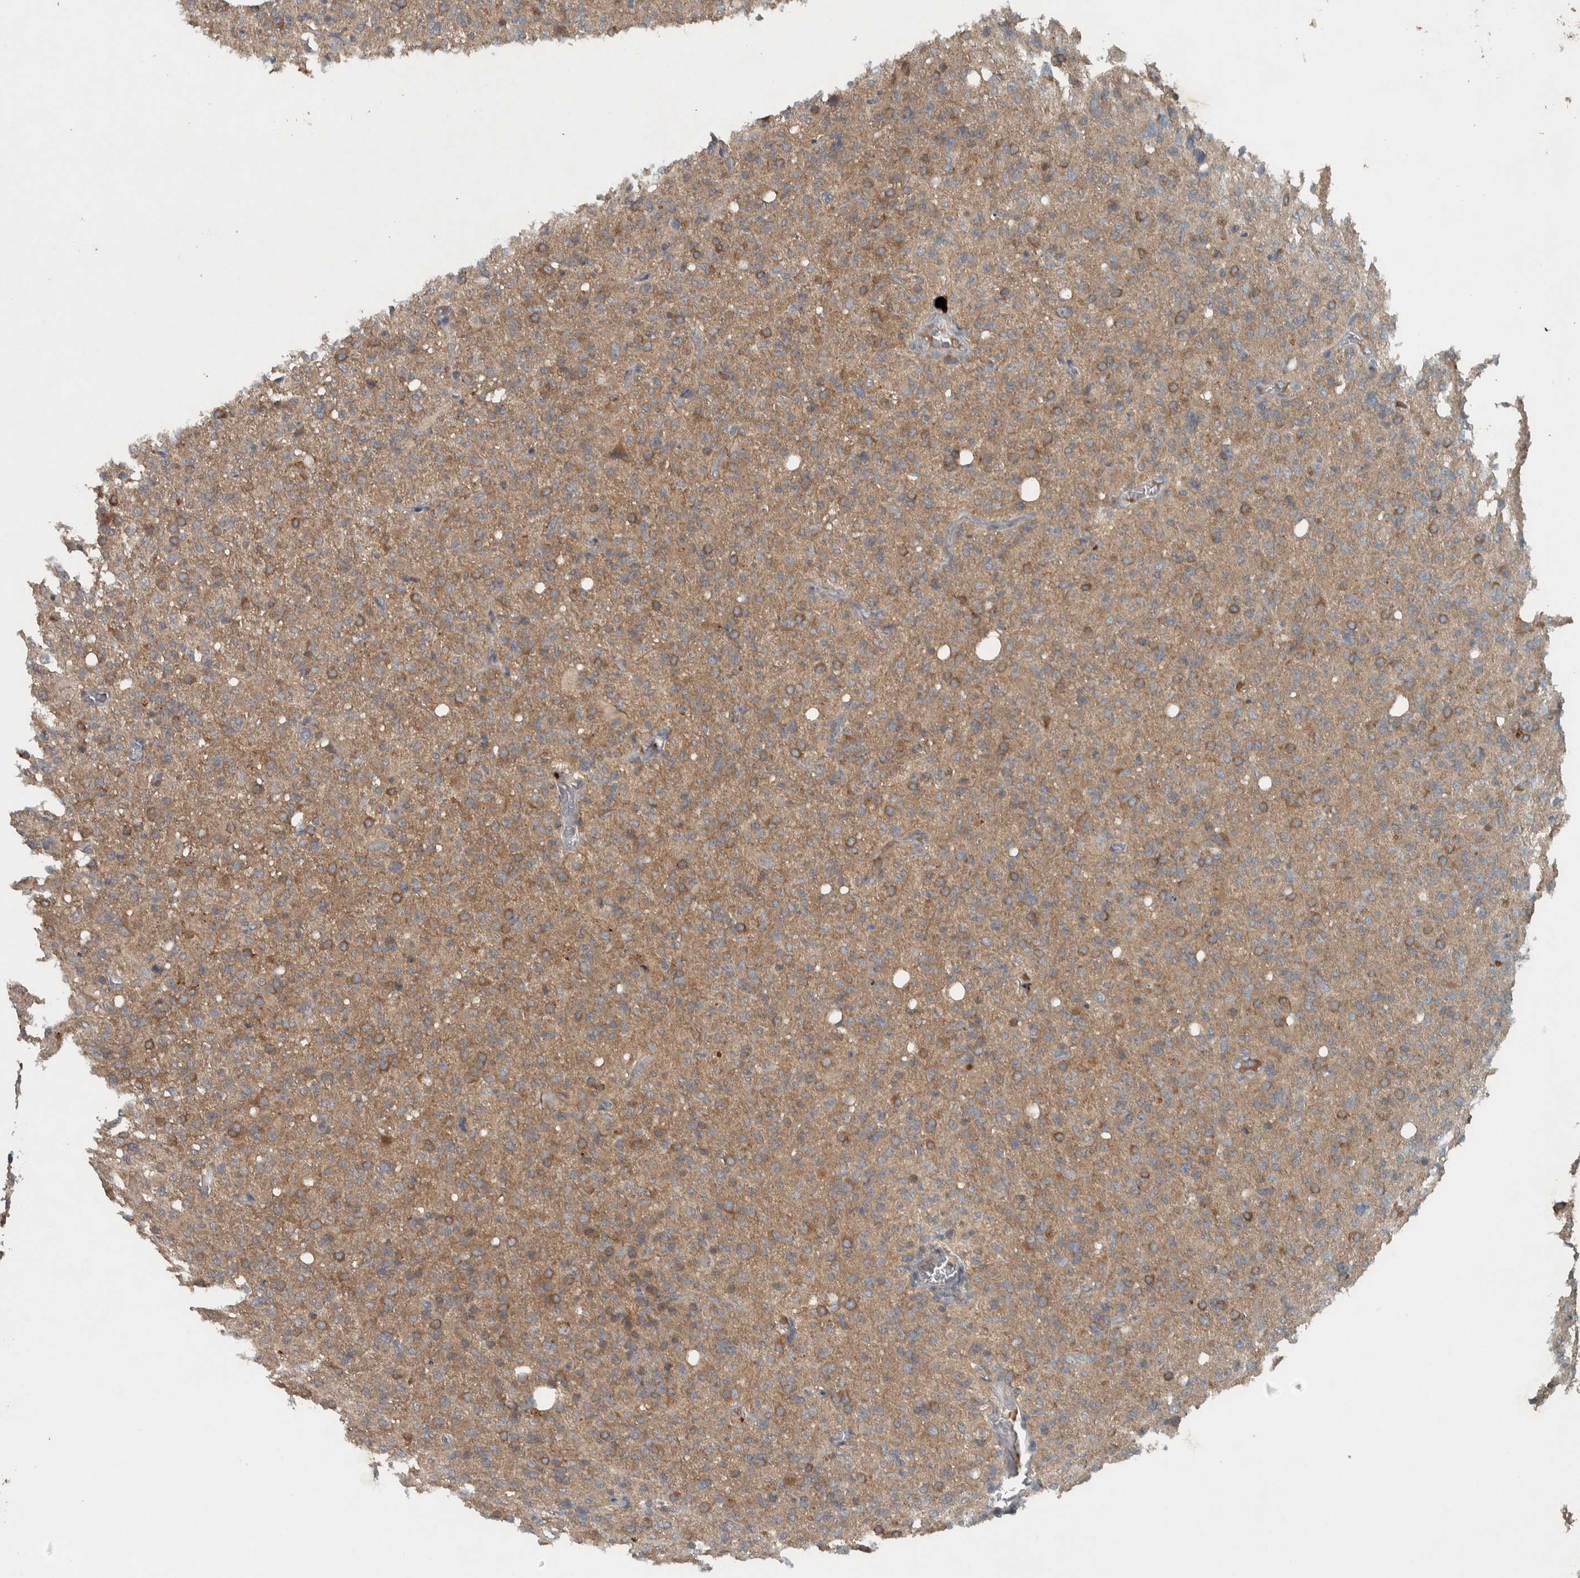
{"staining": {"intensity": "moderate", "quantity": "25%-75%", "location": "cytoplasmic/membranous"}, "tissue": "glioma", "cell_type": "Tumor cells", "image_type": "cancer", "snomed": [{"axis": "morphology", "description": "Glioma, malignant, High grade"}, {"axis": "topography", "description": "Brain"}], "caption": "A micrograph of human glioma stained for a protein reveals moderate cytoplasmic/membranous brown staining in tumor cells. (Stains: DAB in brown, nuclei in blue, Microscopy: brightfield microscopy at high magnification).", "gene": "CLCN2", "patient": {"sex": "female", "age": 57}}